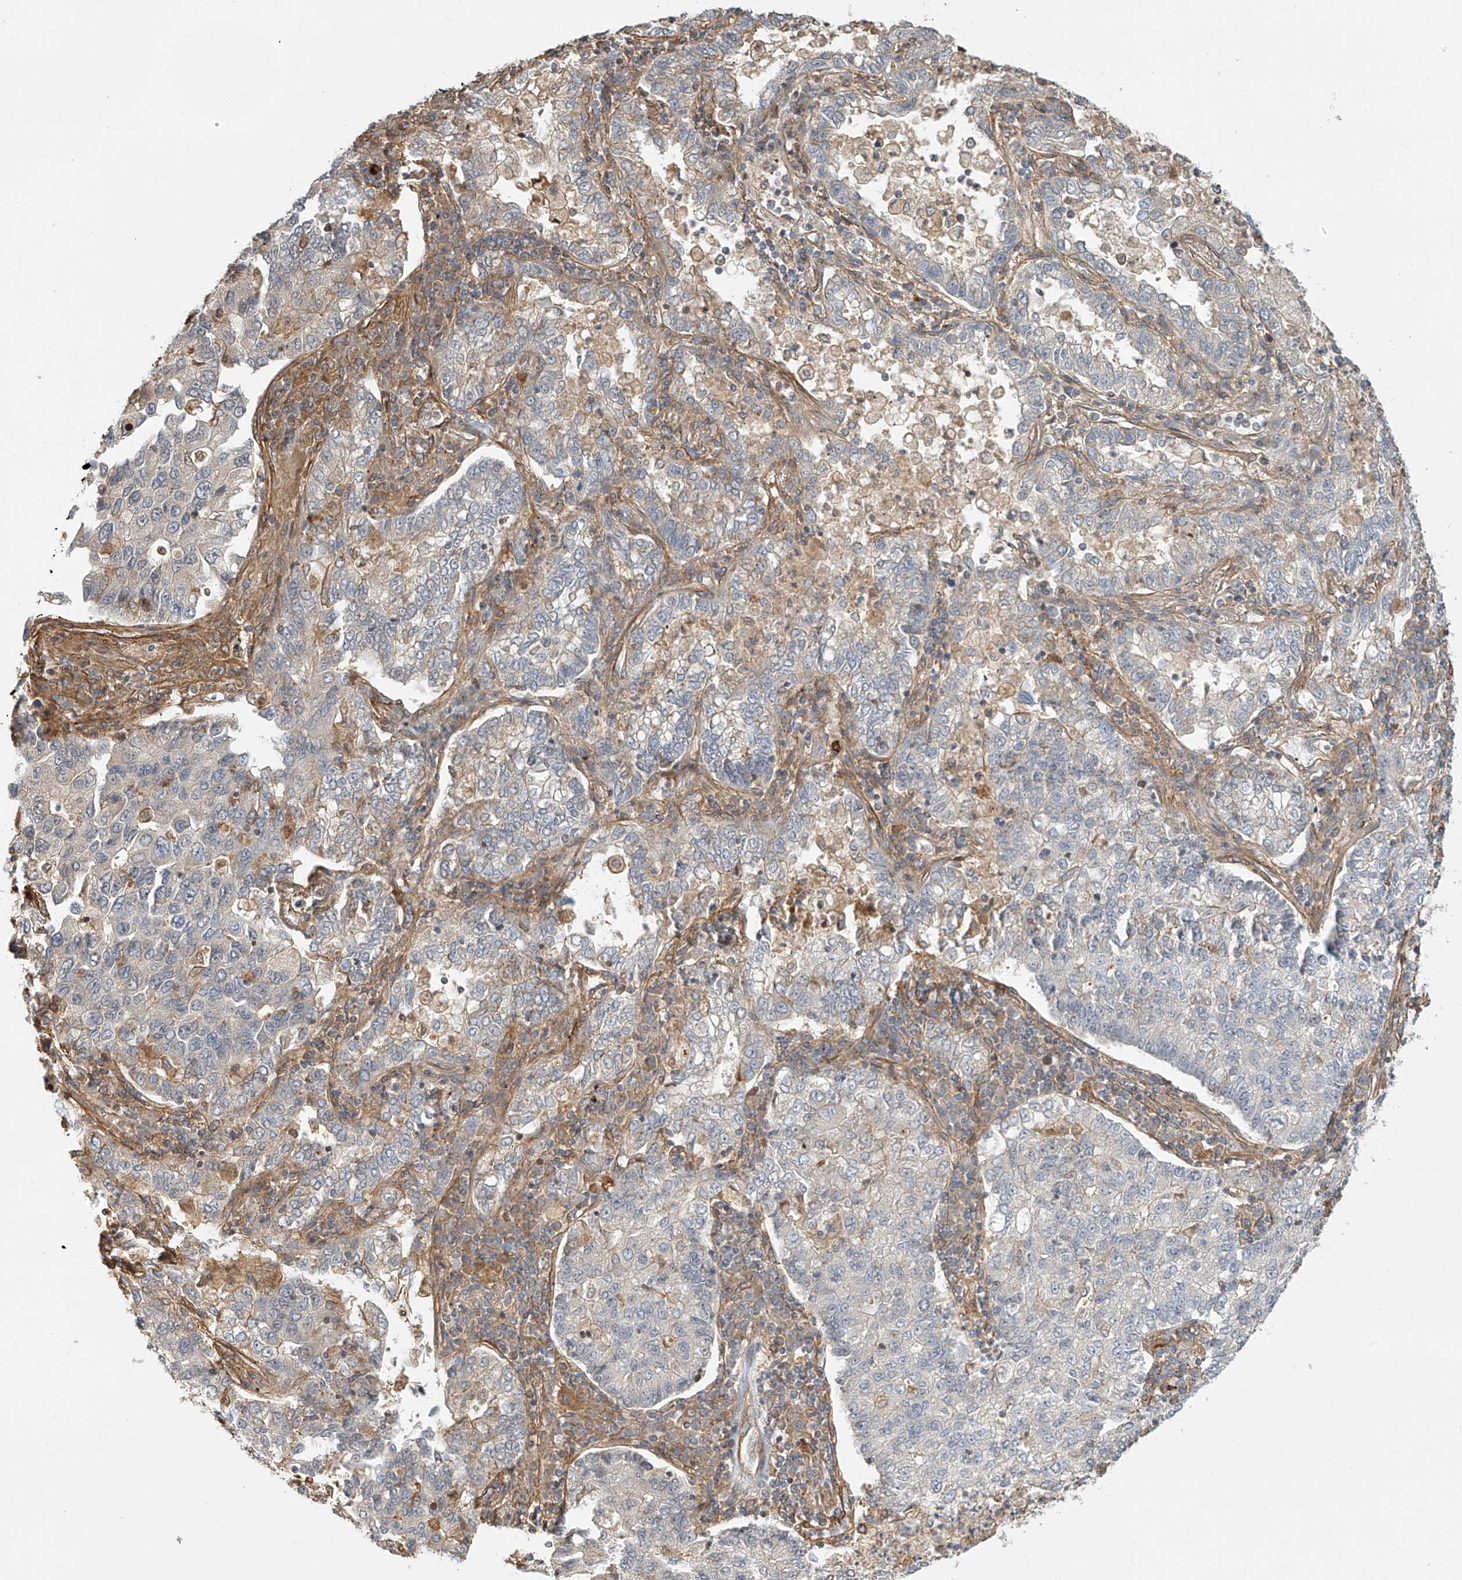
{"staining": {"intensity": "negative", "quantity": "none", "location": "none"}, "tissue": "lung cancer", "cell_type": "Tumor cells", "image_type": "cancer", "snomed": [{"axis": "morphology", "description": "Adenocarcinoma, NOS"}, {"axis": "topography", "description": "Lung"}], "caption": "Immunohistochemistry image of human lung adenocarcinoma stained for a protein (brown), which shows no expression in tumor cells. (DAB immunohistochemistry, high magnification).", "gene": "CSMD3", "patient": {"sex": "male", "age": 49}}